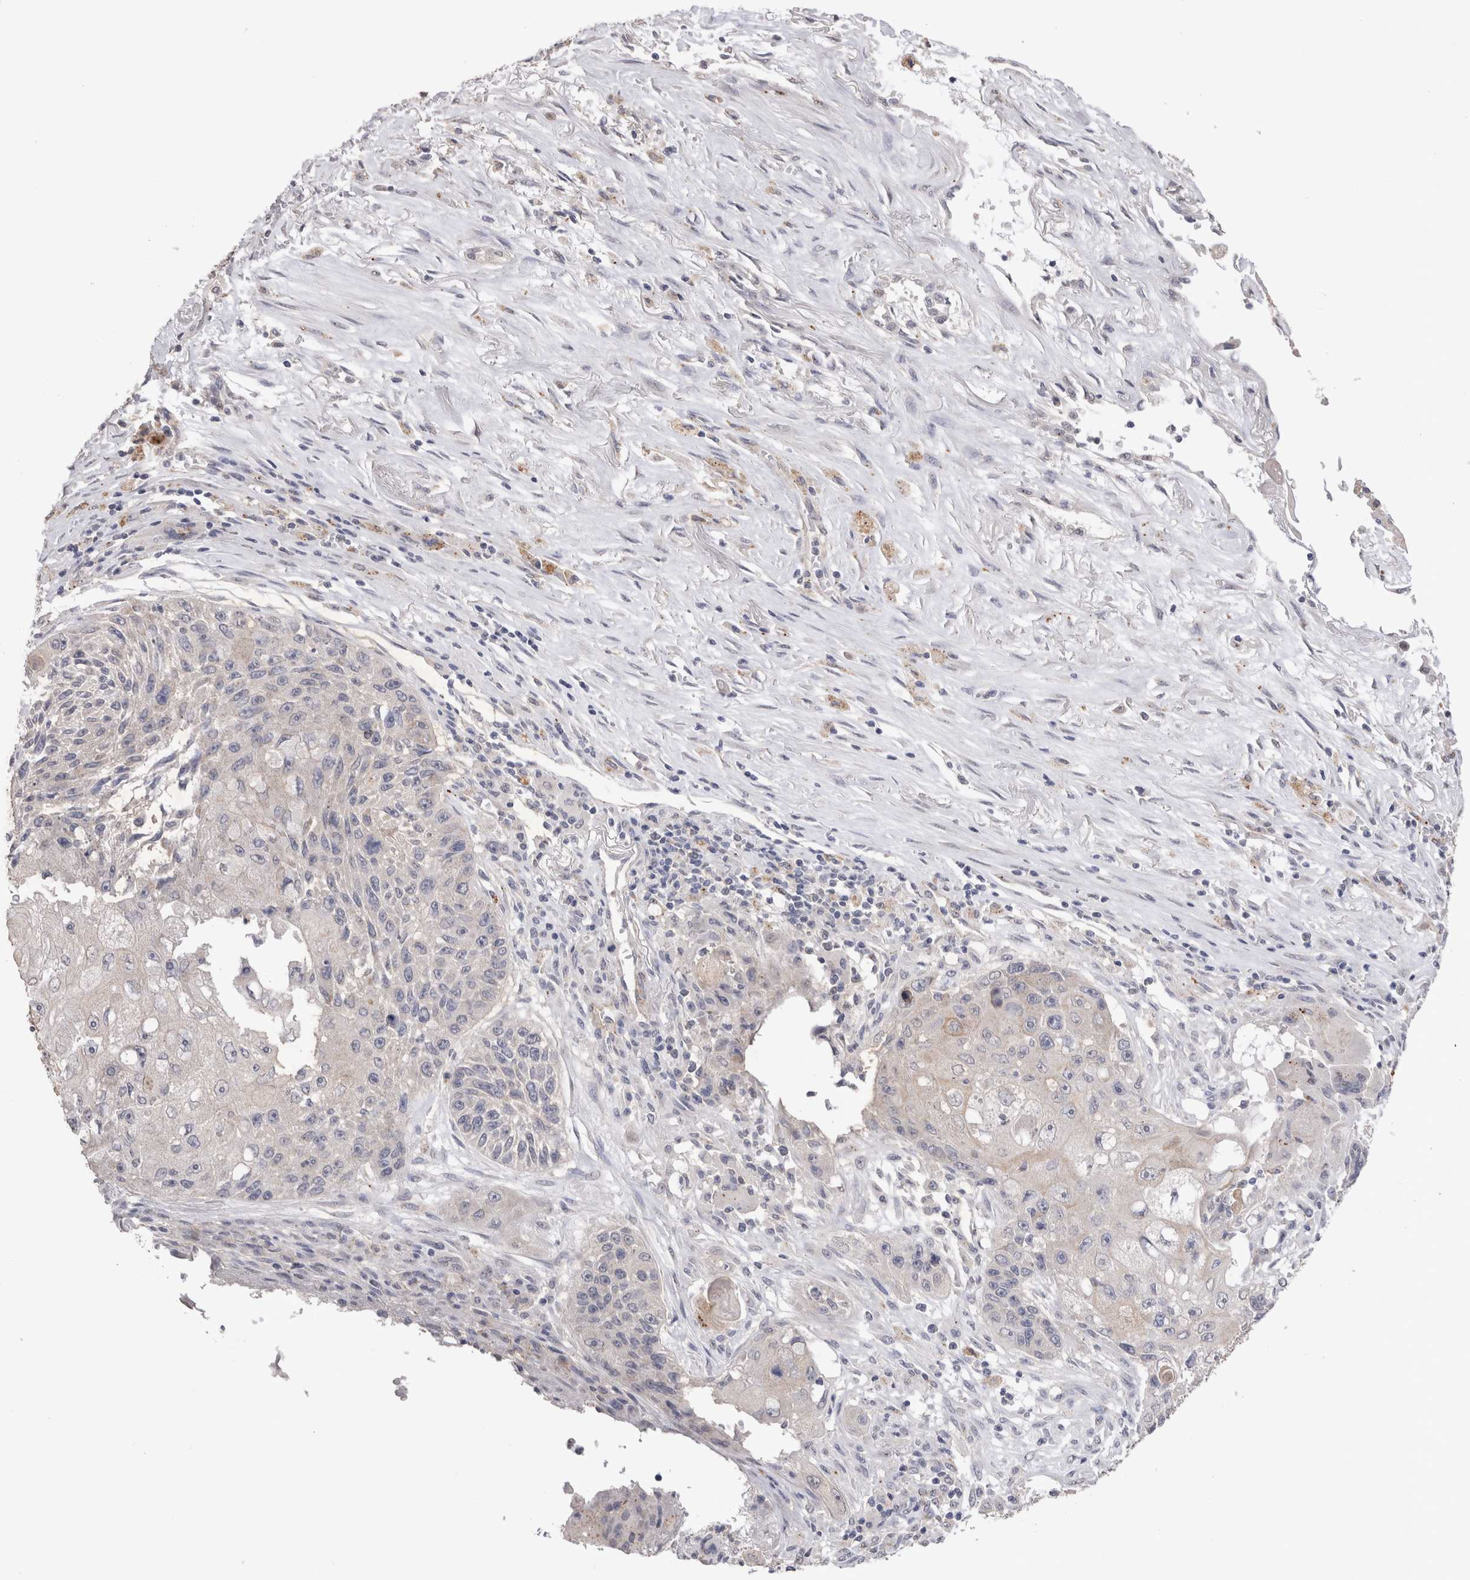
{"staining": {"intensity": "negative", "quantity": "none", "location": "none"}, "tissue": "lung cancer", "cell_type": "Tumor cells", "image_type": "cancer", "snomed": [{"axis": "morphology", "description": "Squamous cell carcinoma, NOS"}, {"axis": "topography", "description": "Lung"}], "caption": "Protein analysis of lung cancer (squamous cell carcinoma) reveals no significant positivity in tumor cells. (Brightfield microscopy of DAB IHC at high magnification).", "gene": "CDH6", "patient": {"sex": "male", "age": 61}}